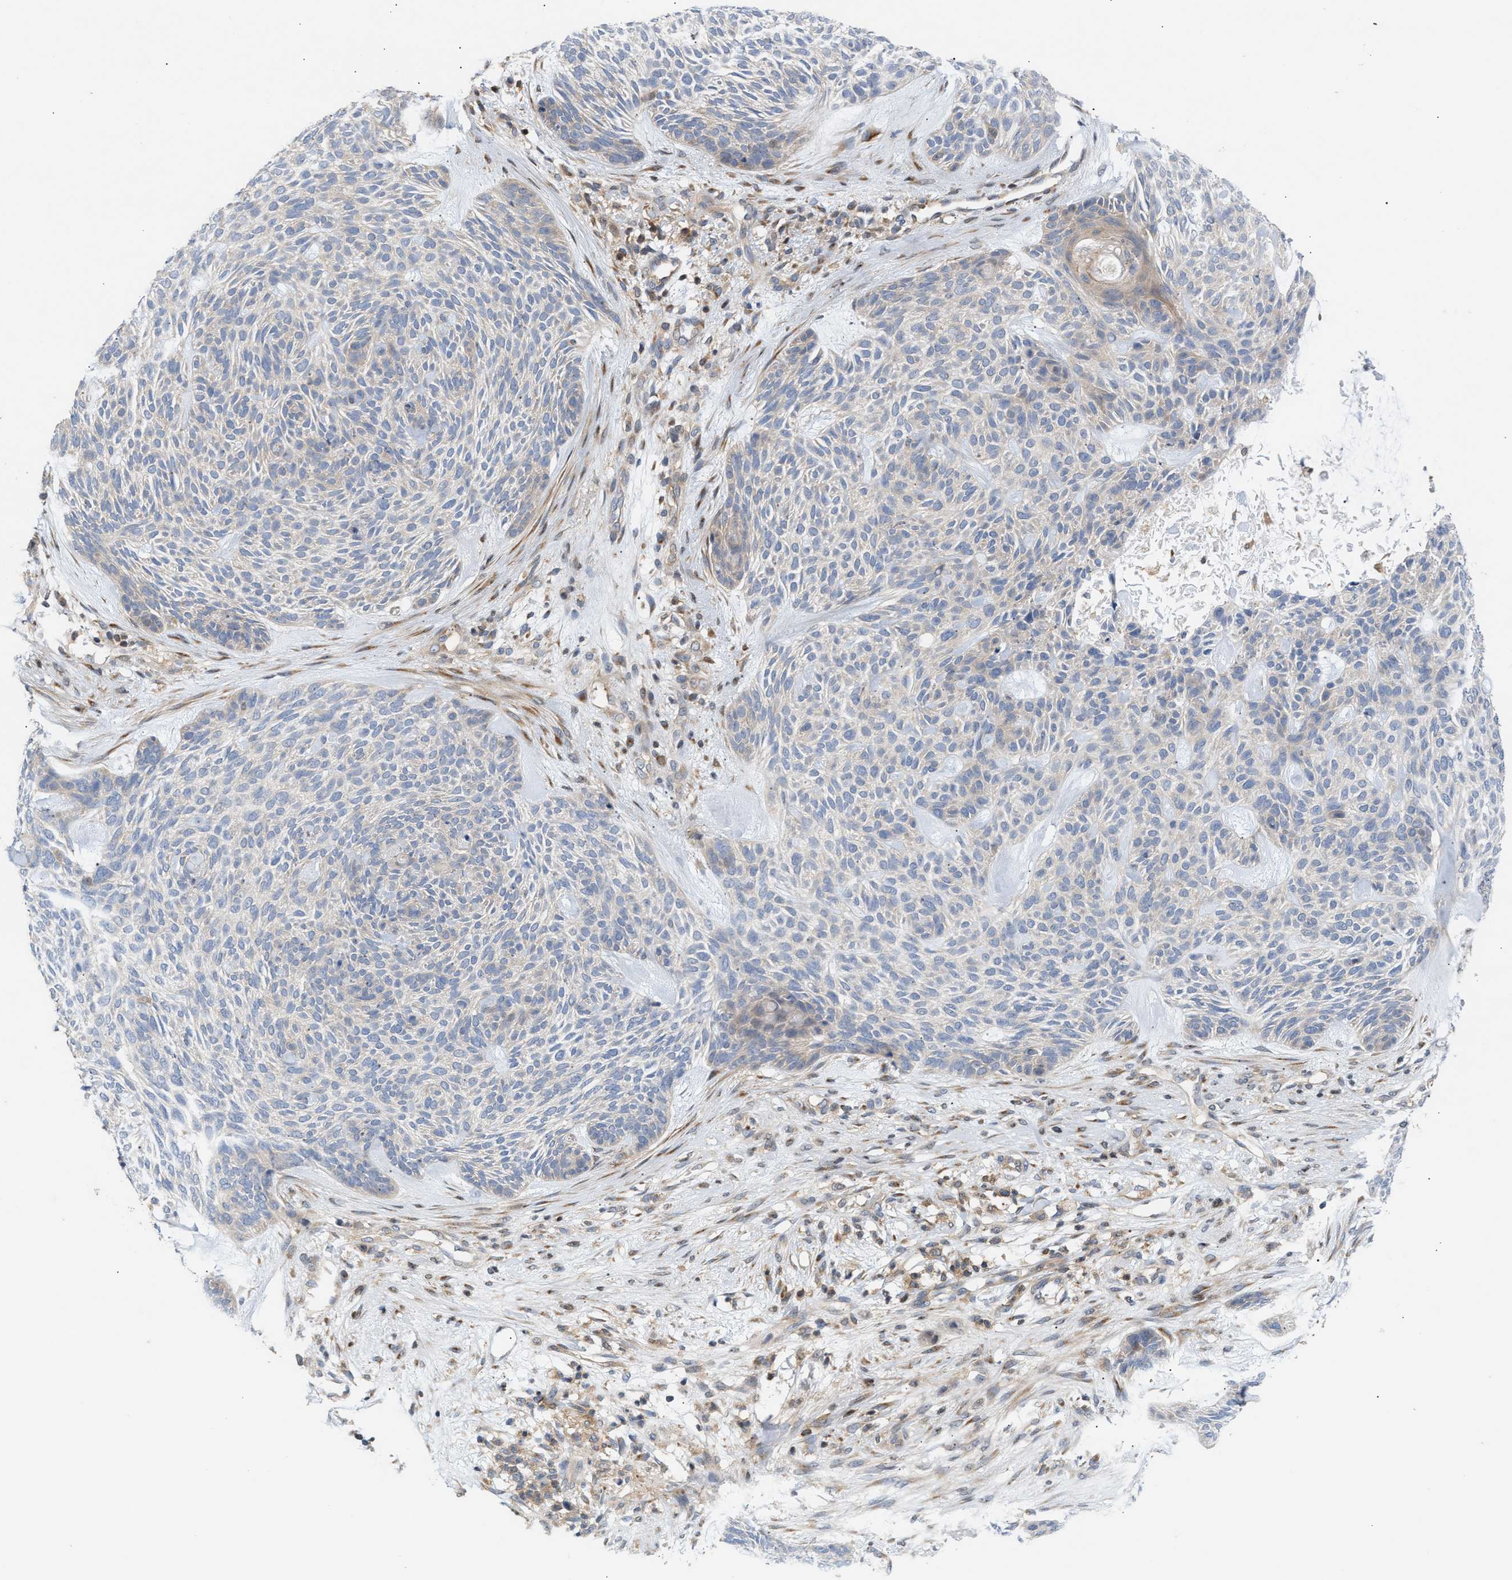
{"staining": {"intensity": "weak", "quantity": "<25%", "location": "cytoplasmic/membranous"}, "tissue": "skin cancer", "cell_type": "Tumor cells", "image_type": "cancer", "snomed": [{"axis": "morphology", "description": "Basal cell carcinoma"}, {"axis": "topography", "description": "Skin"}], "caption": "High magnification brightfield microscopy of skin cancer stained with DAB (brown) and counterstained with hematoxylin (blue): tumor cells show no significant staining.", "gene": "DBNL", "patient": {"sex": "male", "age": 55}}